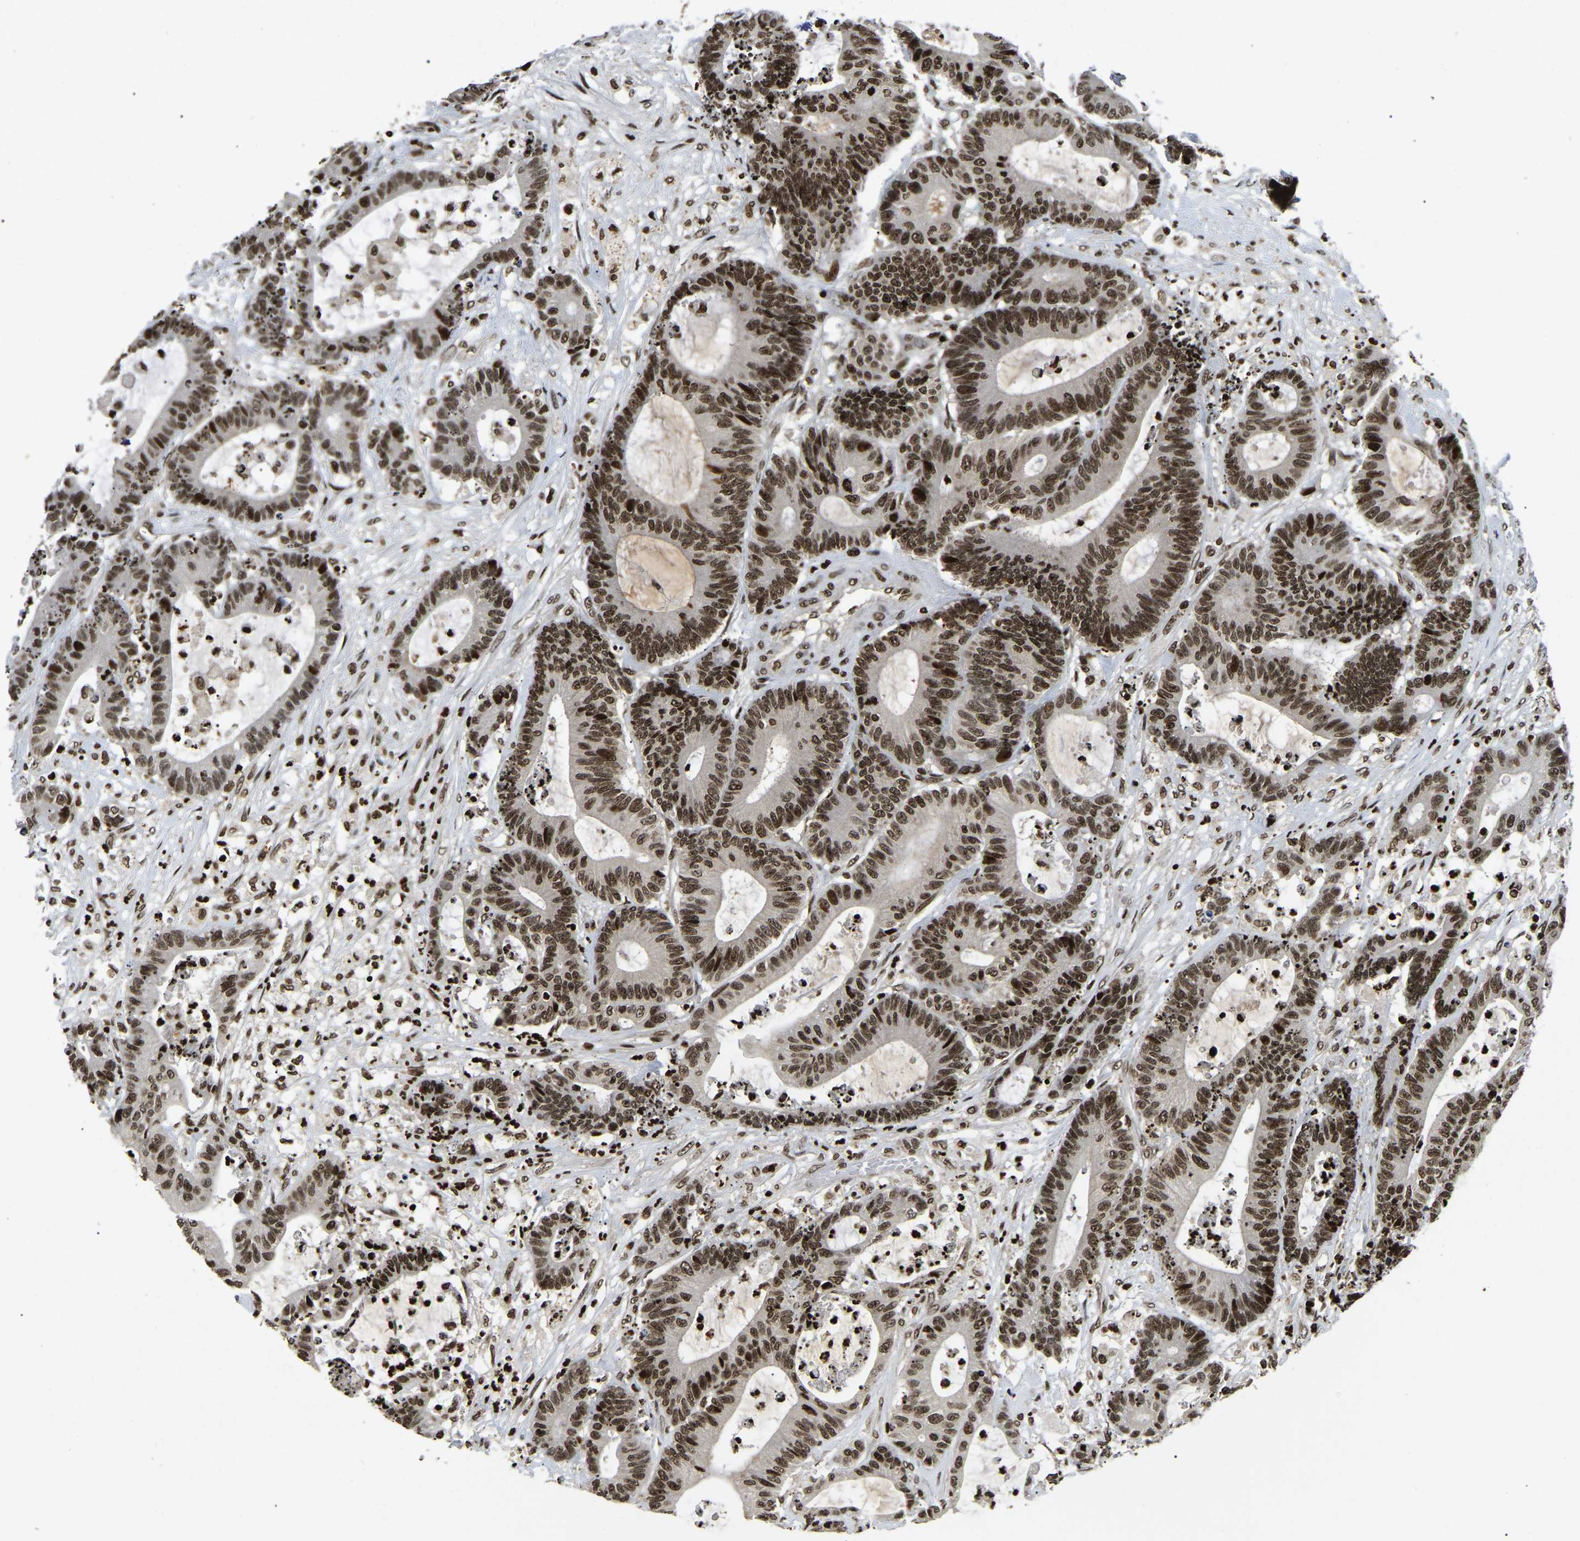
{"staining": {"intensity": "strong", "quantity": ">75%", "location": "nuclear"}, "tissue": "colorectal cancer", "cell_type": "Tumor cells", "image_type": "cancer", "snomed": [{"axis": "morphology", "description": "Adenocarcinoma, NOS"}, {"axis": "topography", "description": "Colon"}], "caption": "Strong nuclear staining is seen in approximately >75% of tumor cells in adenocarcinoma (colorectal).", "gene": "LRRC61", "patient": {"sex": "female", "age": 84}}